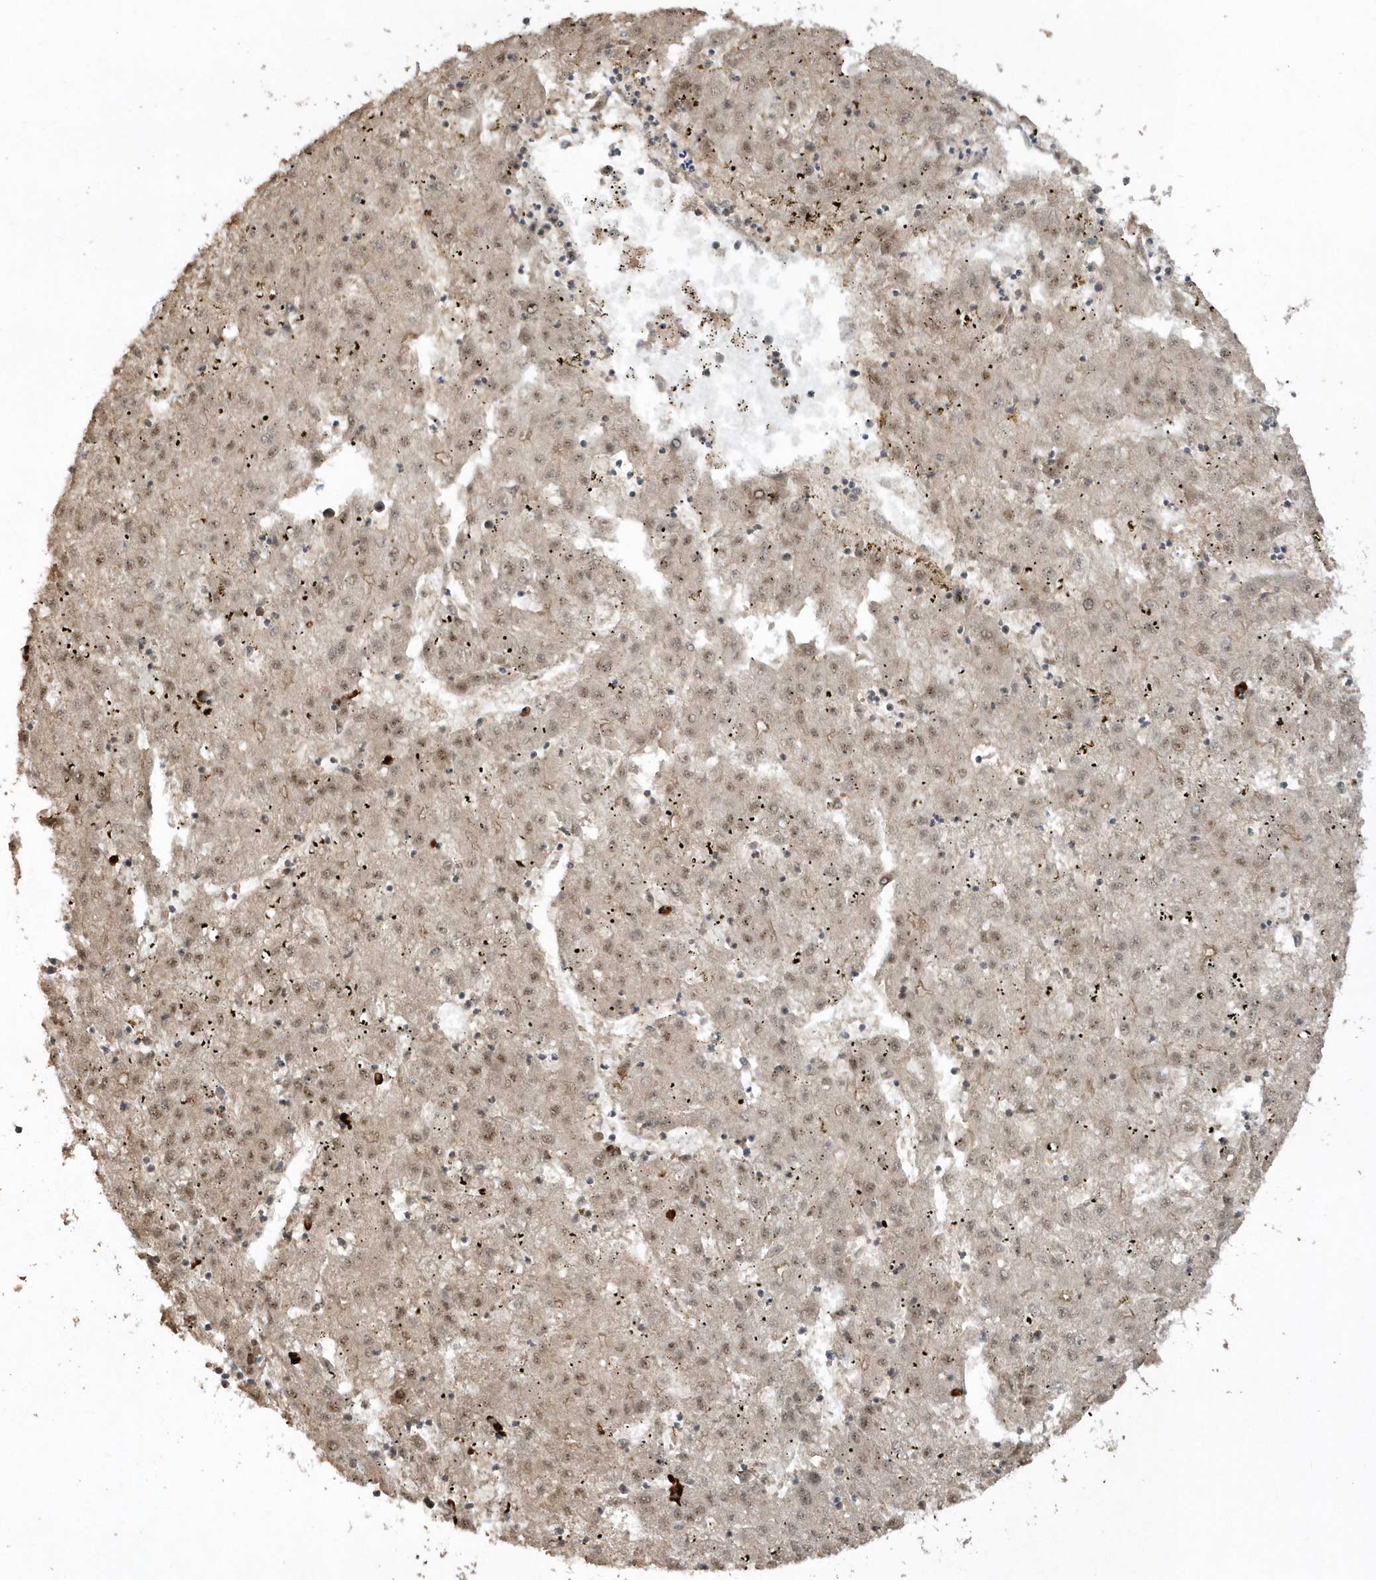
{"staining": {"intensity": "moderate", "quantity": "<25%", "location": "nuclear"}, "tissue": "liver cancer", "cell_type": "Tumor cells", "image_type": "cancer", "snomed": [{"axis": "morphology", "description": "Carcinoma, Hepatocellular, NOS"}, {"axis": "topography", "description": "Liver"}], "caption": "Protein staining exhibits moderate nuclear staining in approximately <25% of tumor cells in hepatocellular carcinoma (liver). Using DAB (brown) and hematoxylin (blue) stains, captured at high magnification using brightfield microscopy.", "gene": "POLR3B", "patient": {"sex": "male", "age": 72}}